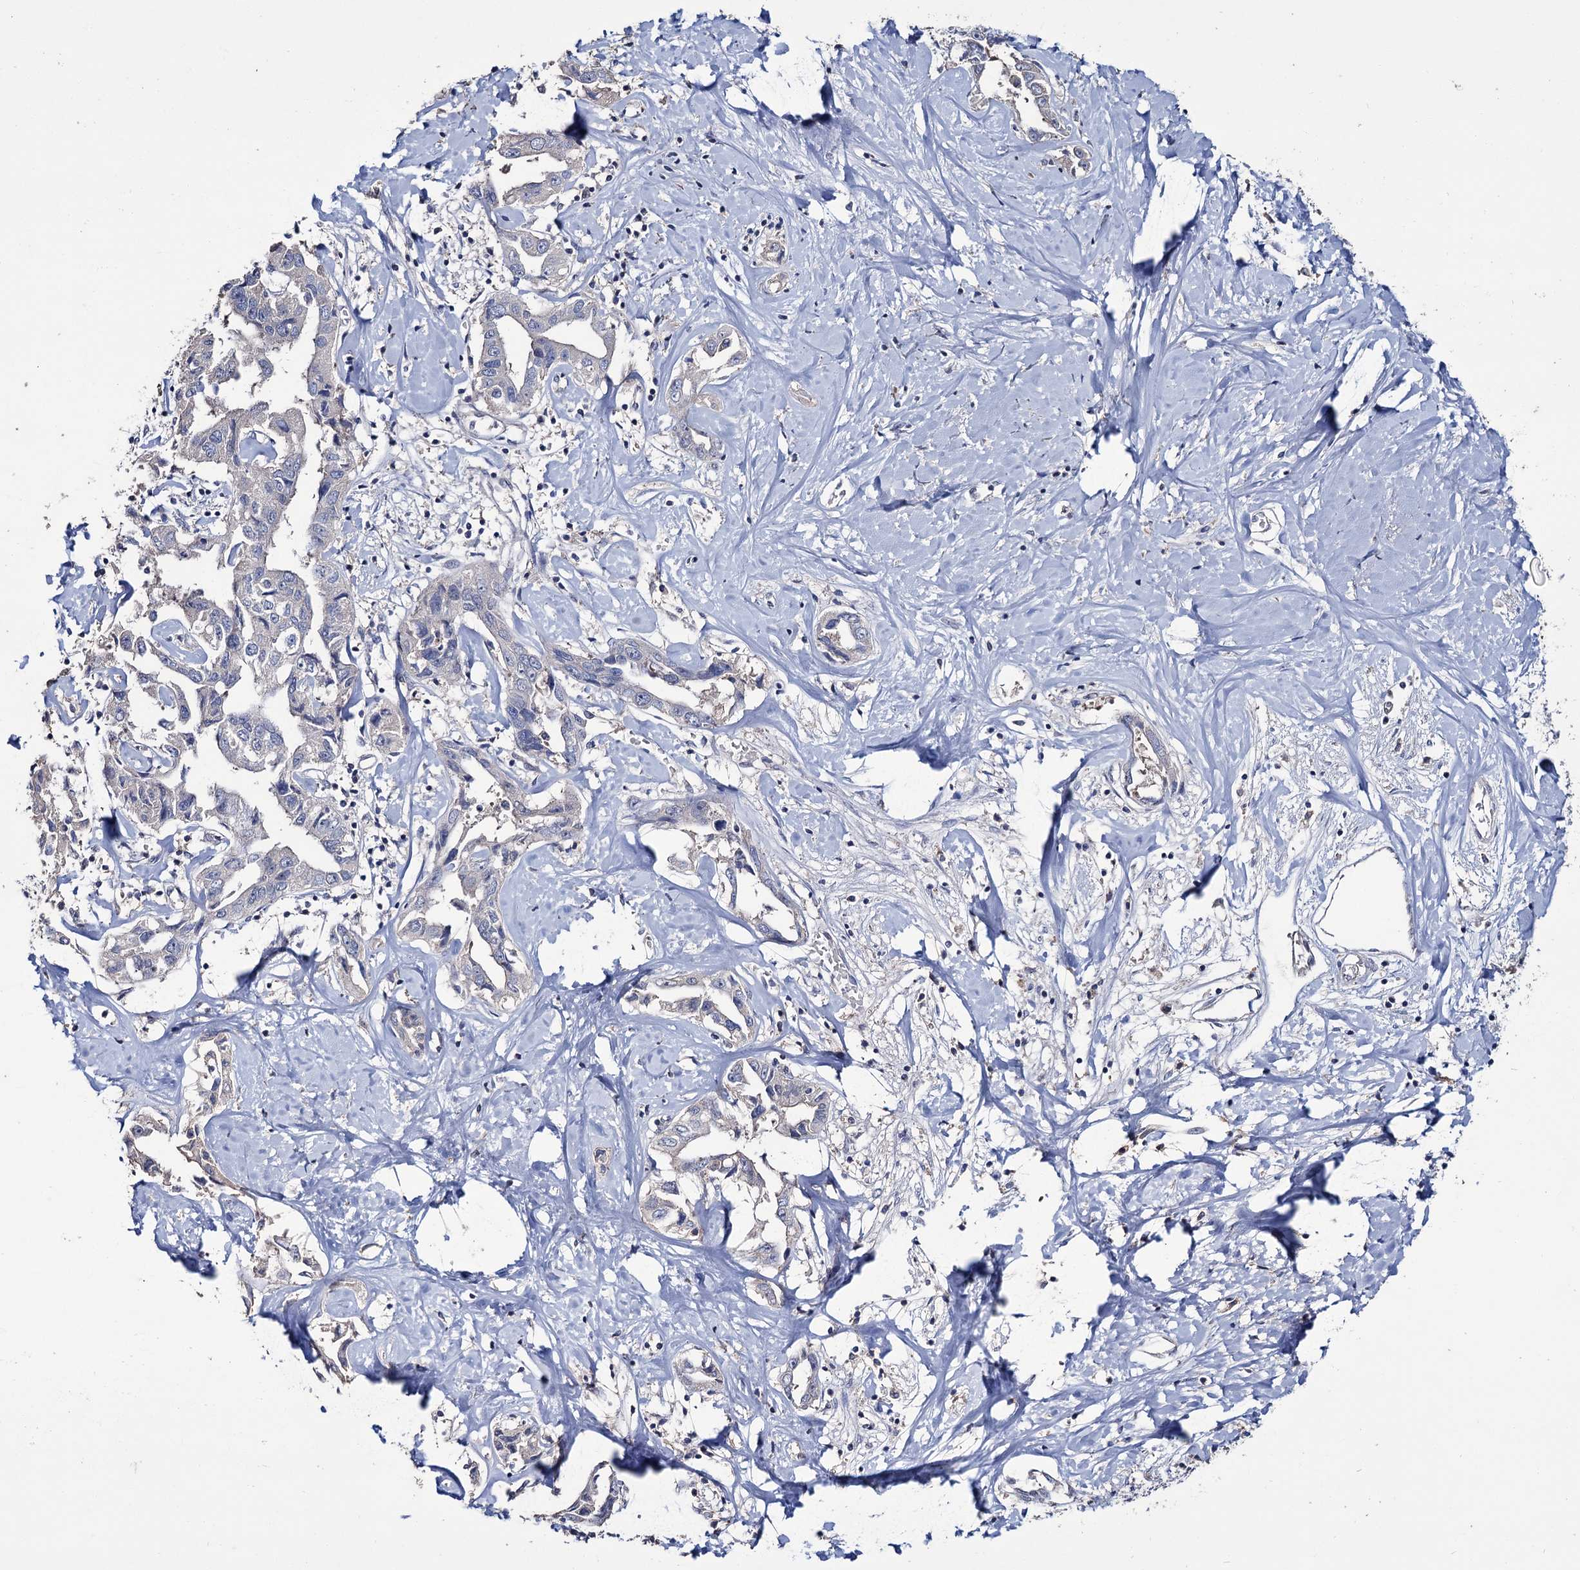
{"staining": {"intensity": "negative", "quantity": "none", "location": "none"}, "tissue": "liver cancer", "cell_type": "Tumor cells", "image_type": "cancer", "snomed": [{"axis": "morphology", "description": "Cholangiocarcinoma"}, {"axis": "topography", "description": "Liver"}], "caption": "Liver cholangiocarcinoma was stained to show a protein in brown. There is no significant expression in tumor cells.", "gene": "EPB41L5", "patient": {"sex": "male", "age": 59}}